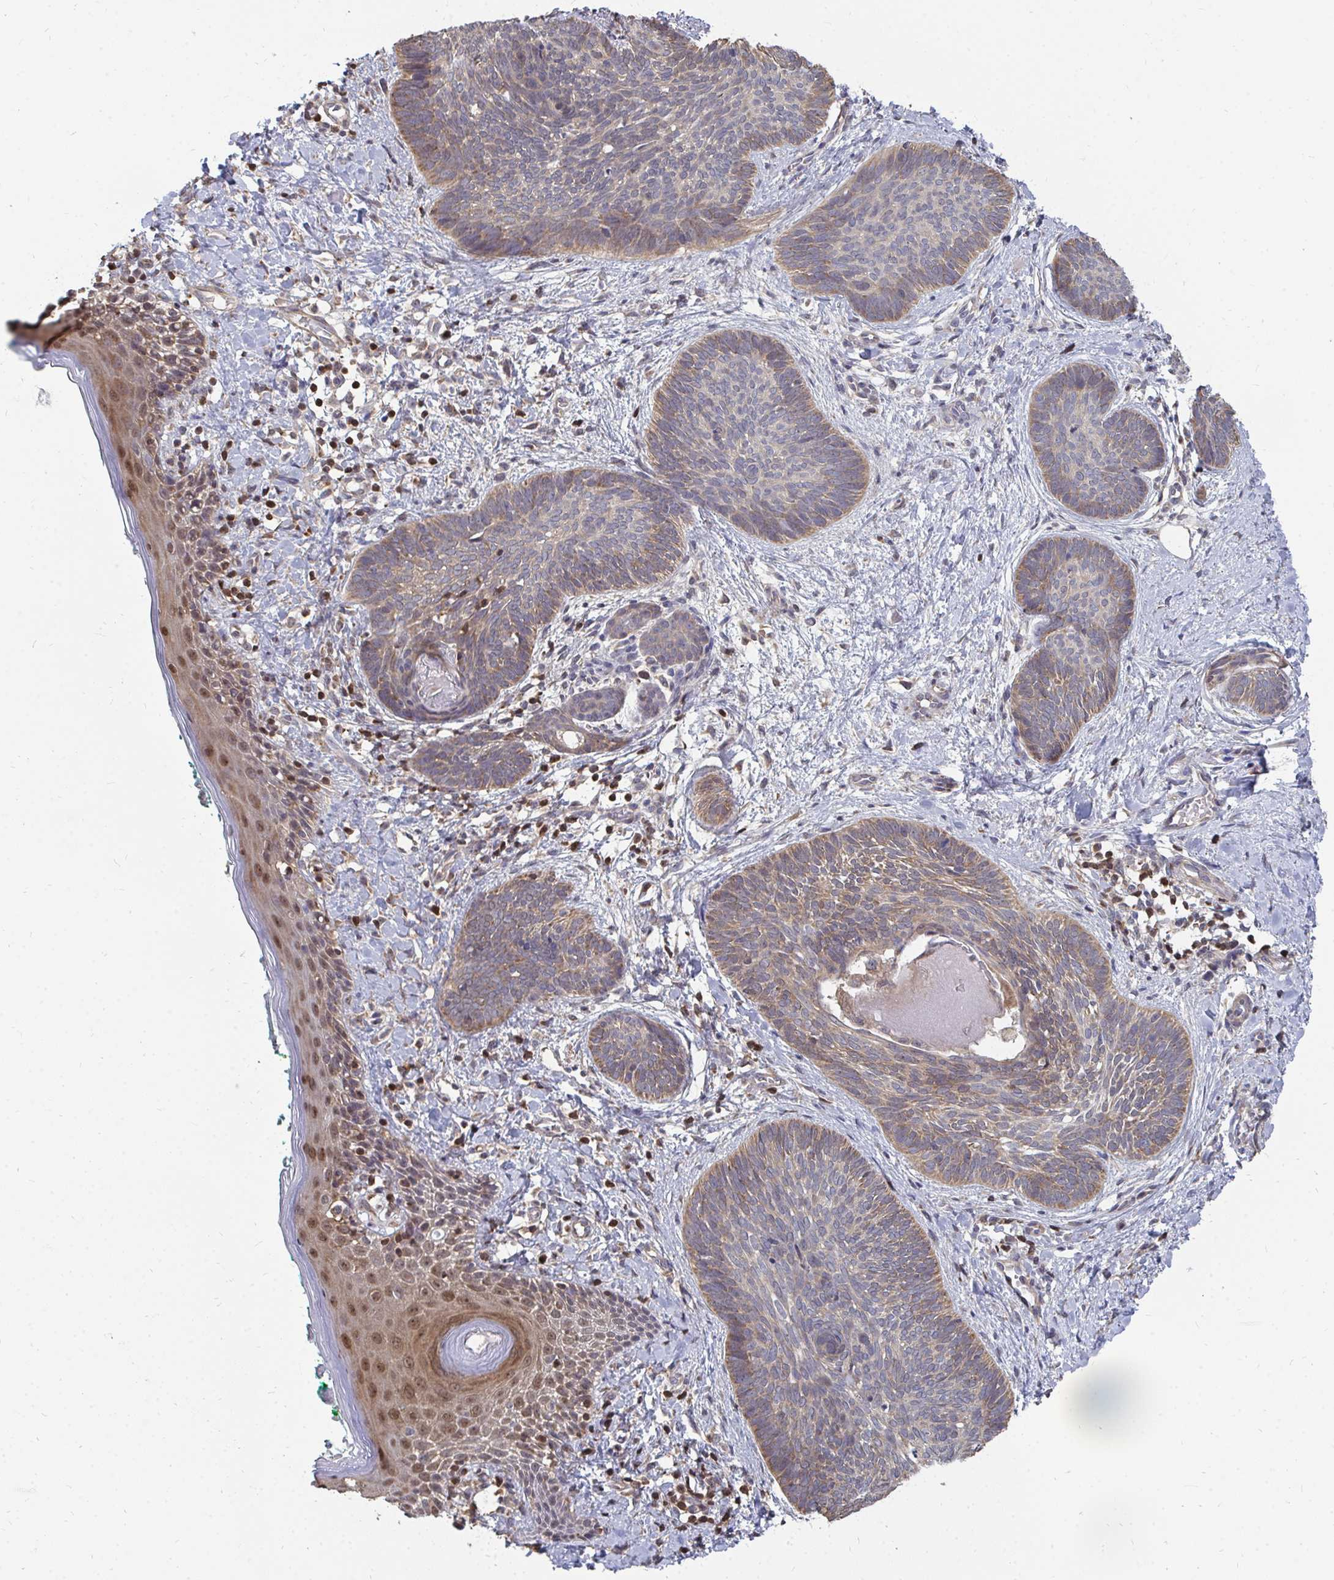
{"staining": {"intensity": "weak", "quantity": ">75%", "location": "cytoplasmic/membranous"}, "tissue": "skin cancer", "cell_type": "Tumor cells", "image_type": "cancer", "snomed": [{"axis": "morphology", "description": "Basal cell carcinoma"}, {"axis": "topography", "description": "Skin"}], "caption": "Protein analysis of basal cell carcinoma (skin) tissue demonstrates weak cytoplasmic/membranous staining in about >75% of tumor cells.", "gene": "DNAJA2", "patient": {"sex": "female", "age": 81}}